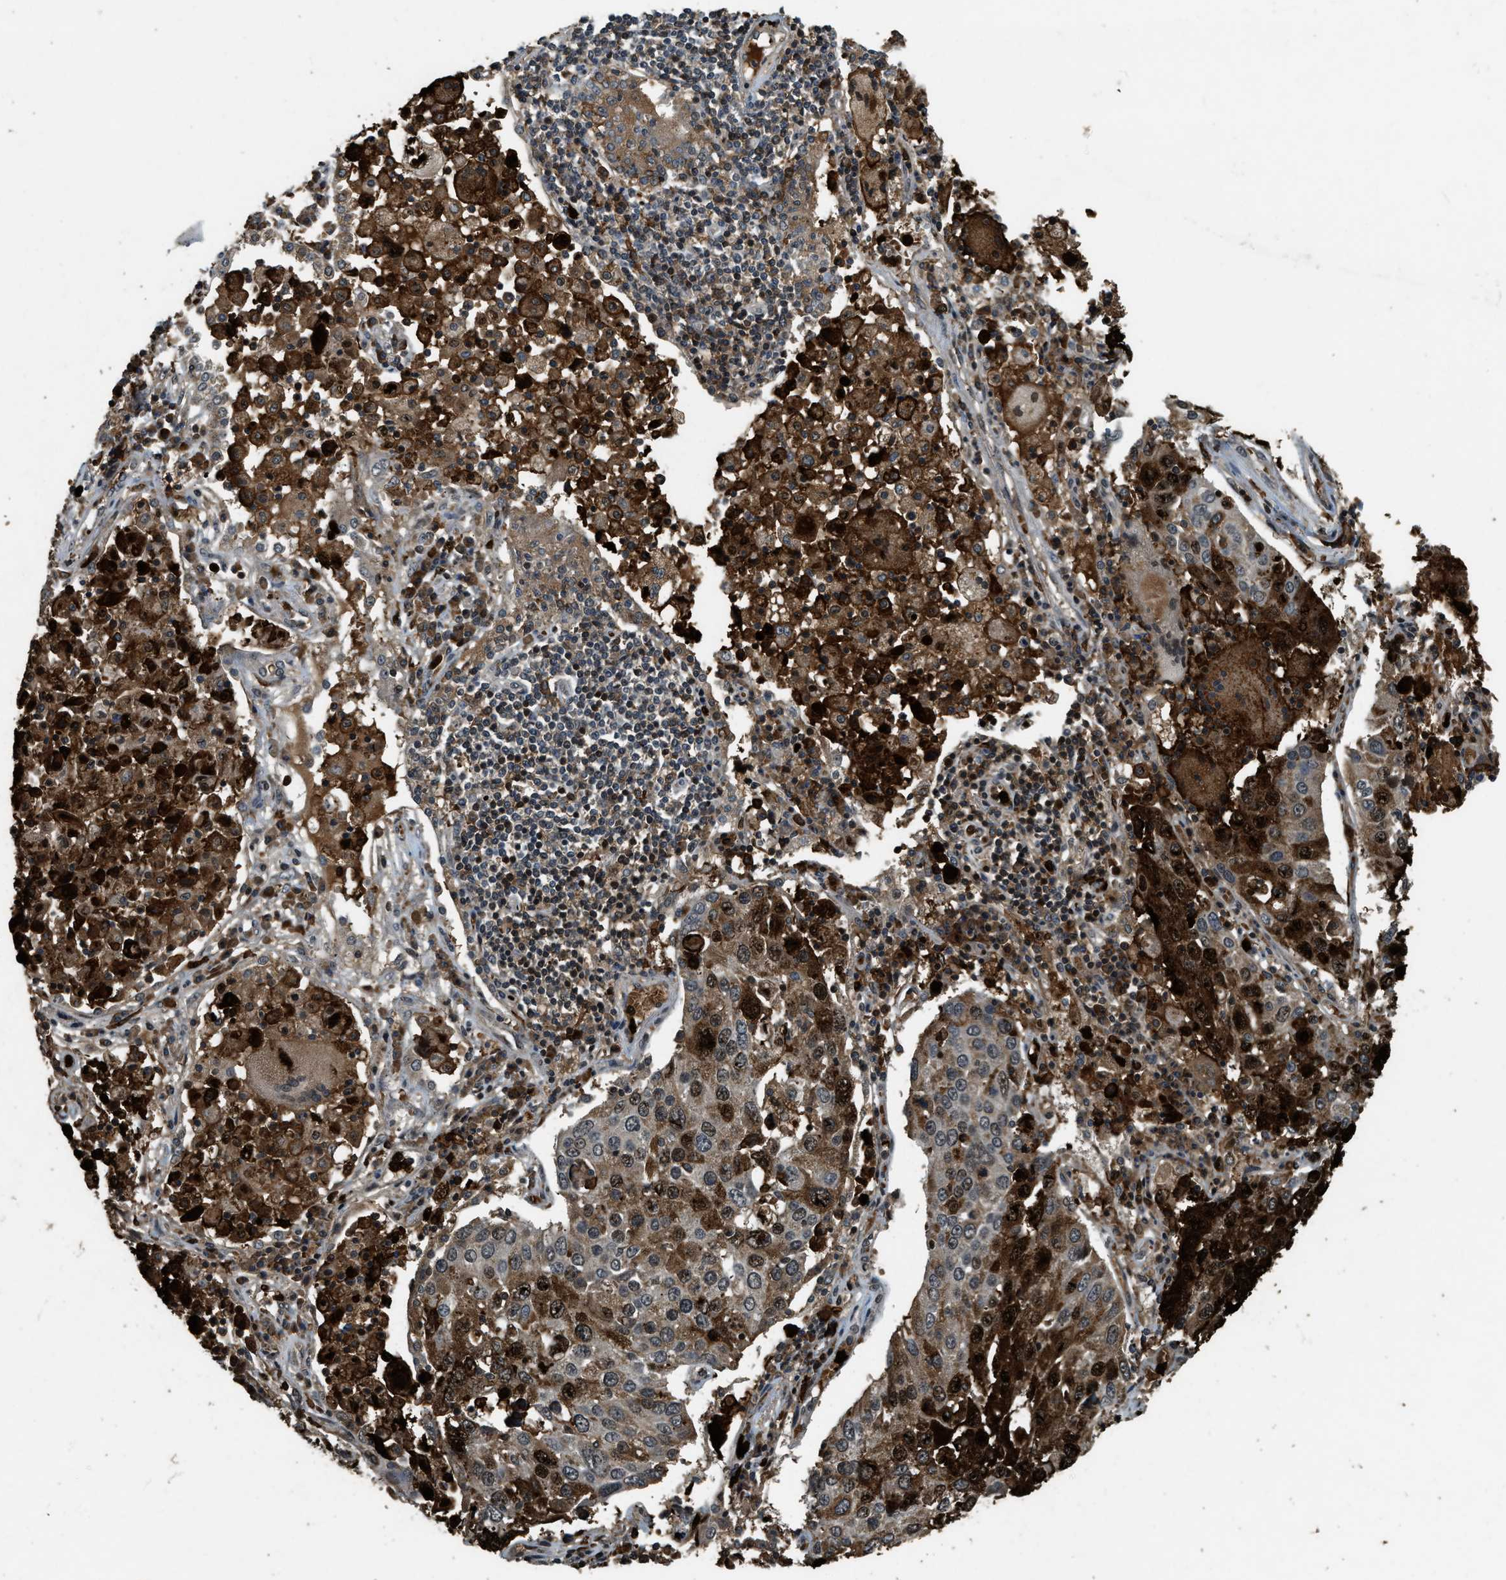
{"staining": {"intensity": "strong", "quantity": ">75%", "location": "cytoplasmic/membranous,nuclear"}, "tissue": "lung cancer", "cell_type": "Tumor cells", "image_type": "cancer", "snomed": [{"axis": "morphology", "description": "Squamous cell carcinoma, NOS"}, {"axis": "topography", "description": "Lung"}], "caption": "Squamous cell carcinoma (lung) tissue demonstrates strong cytoplasmic/membranous and nuclear expression in approximately >75% of tumor cells", "gene": "RNF141", "patient": {"sex": "male", "age": 65}}